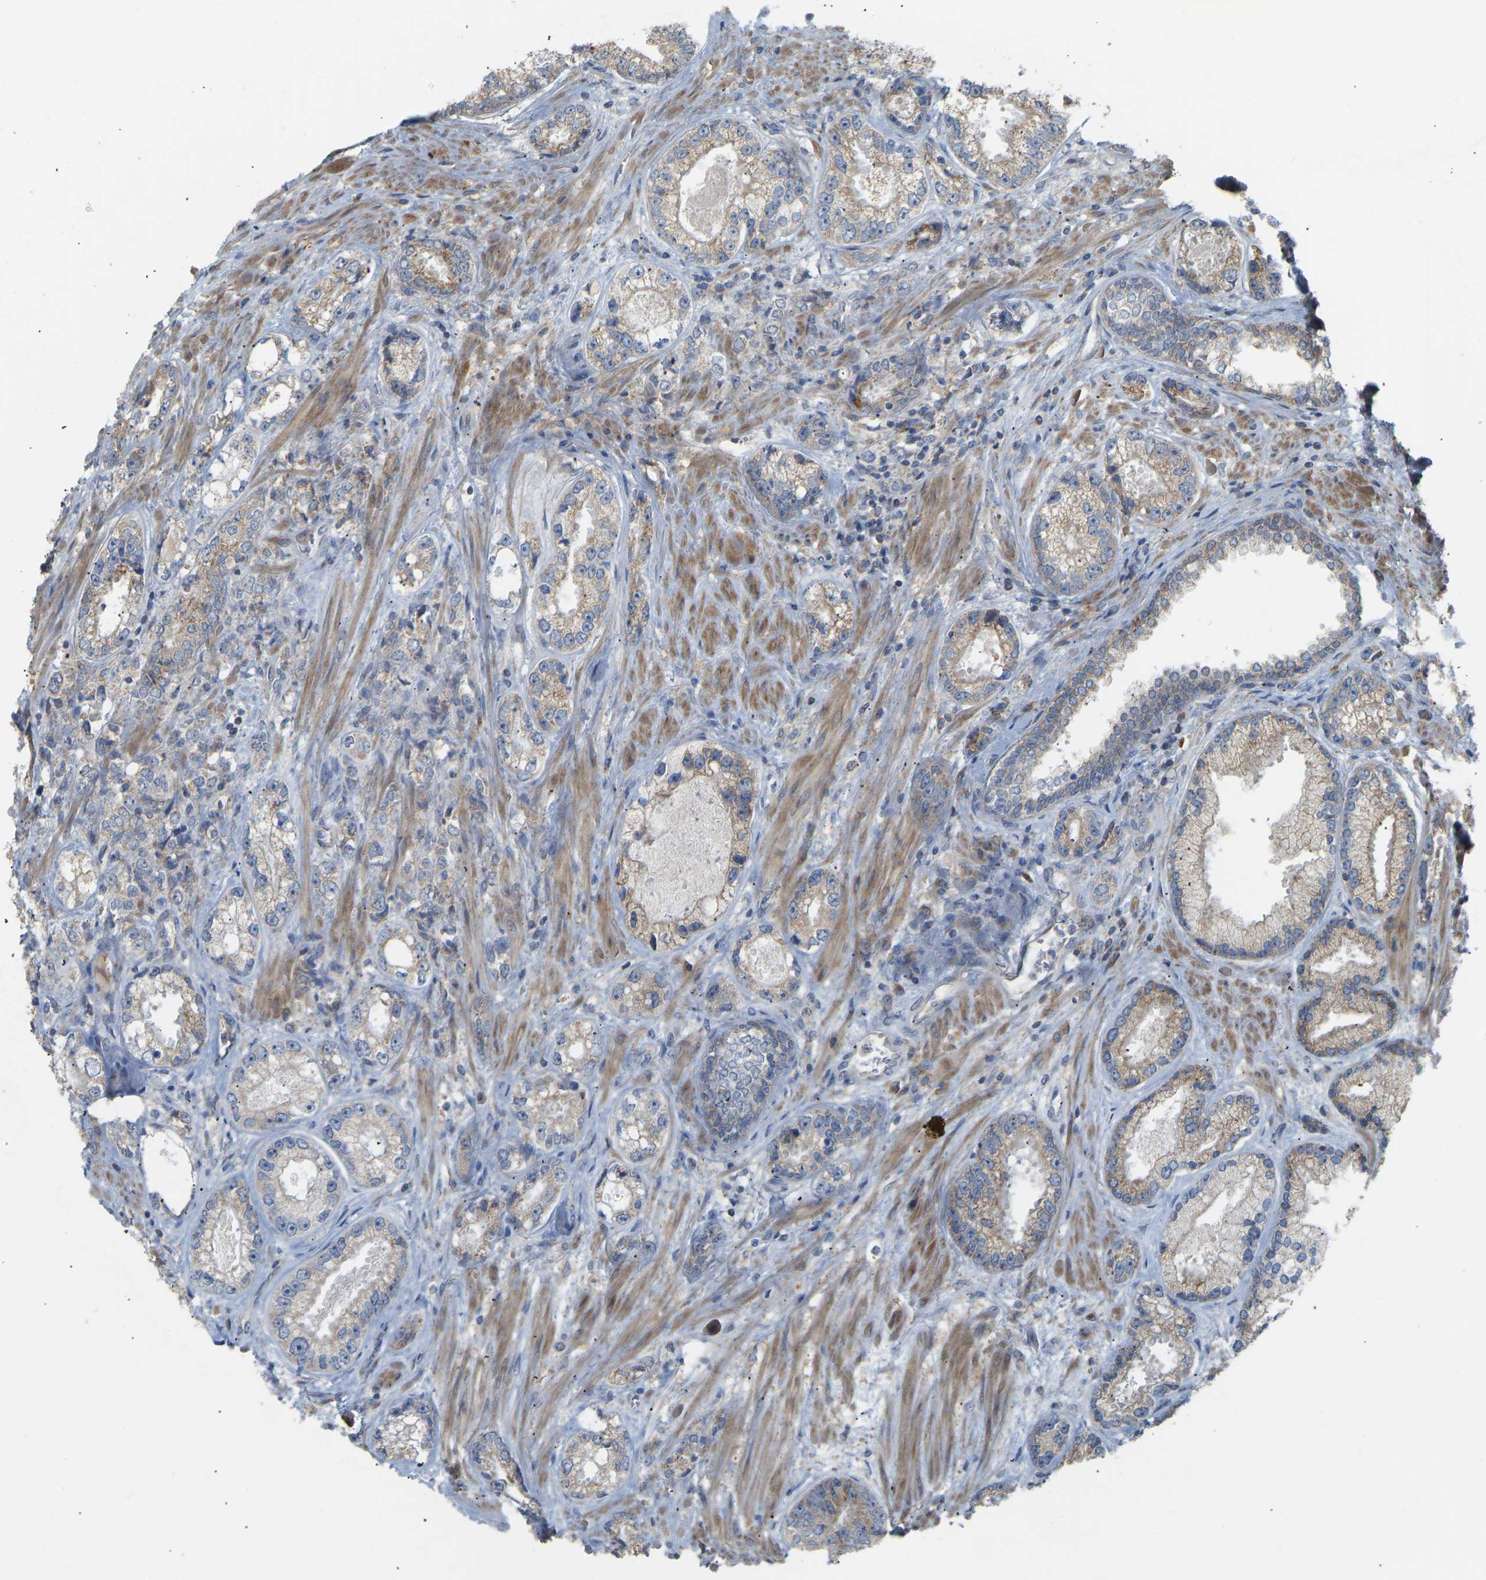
{"staining": {"intensity": "weak", "quantity": "<25%", "location": "cytoplasmic/membranous"}, "tissue": "prostate cancer", "cell_type": "Tumor cells", "image_type": "cancer", "snomed": [{"axis": "morphology", "description": "Adenocarcinoma, High grade"}, {"axis": "topography", "description": "Prostate"}], "caption": "Protein analysis of adenocarcinoma (high-grade) (prostate) displays no significant expression in tumor cells.", "gene": "HACD2", "patient": {"sex": "male", "age": 61}}